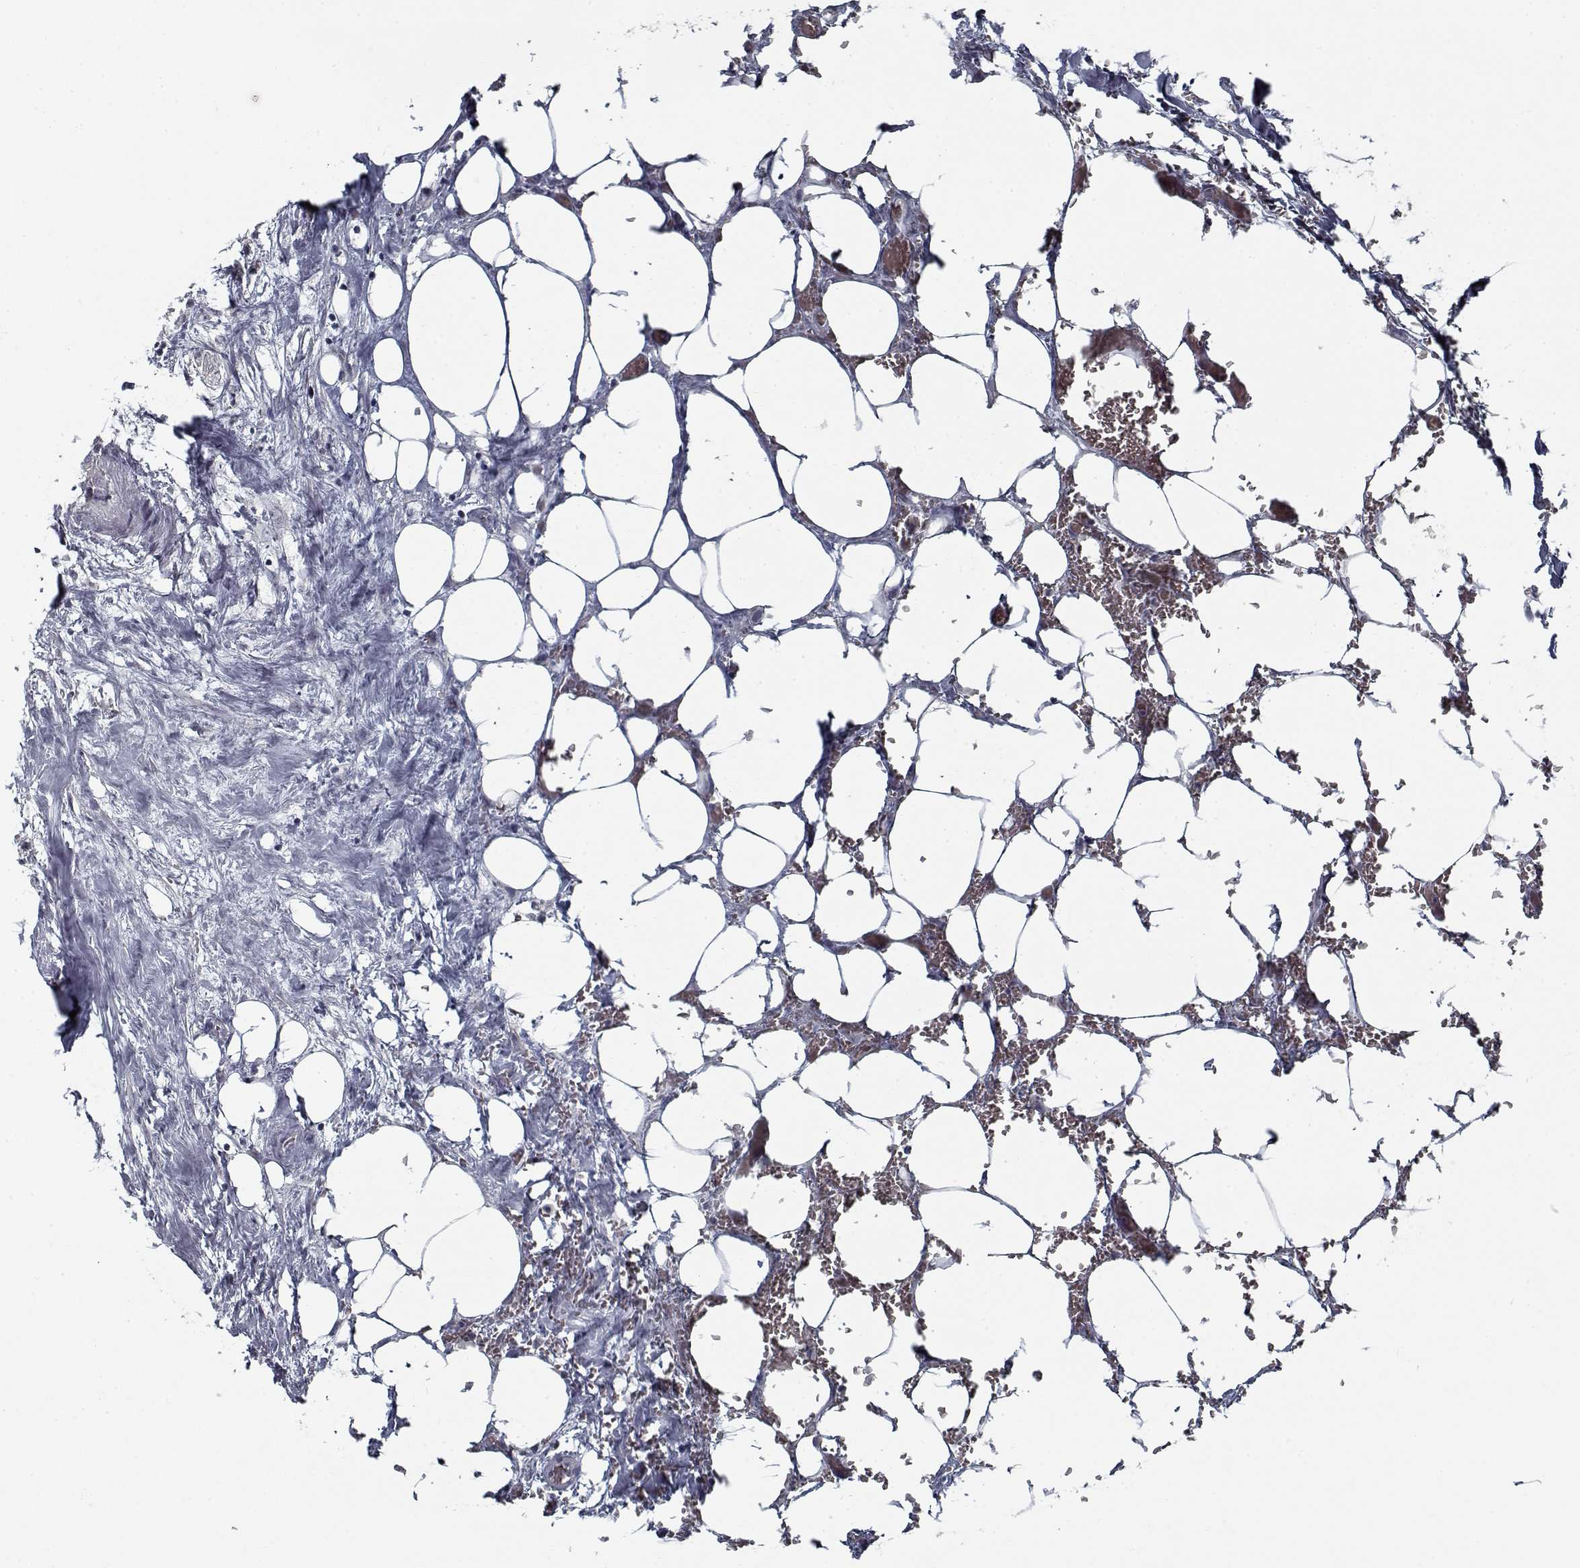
{"staining": {"intensity": "negative", "quantity": "none", "location": "none"}, "tissue": "urothelial cancer", "cell_type": "Tumor cells", "image_type": "cancer", "snomed": [{"axis": "morphology", "description": "Urothelial carcinoma, High grade"}, {"axis": "topography", "description": "Urinary bladder"}], "caption": "Urothelial cancer was stained to show a protein in brown. There is no significant positivity in tumor cells. Brightfield microscopy of IHC stained with DAB (3,3'-diaminobenzidine) (brown) and hematoxylin (blue), captured at high magnification.", "gene": "GAD2", "patient": {"sex": "male", "age": 59}}